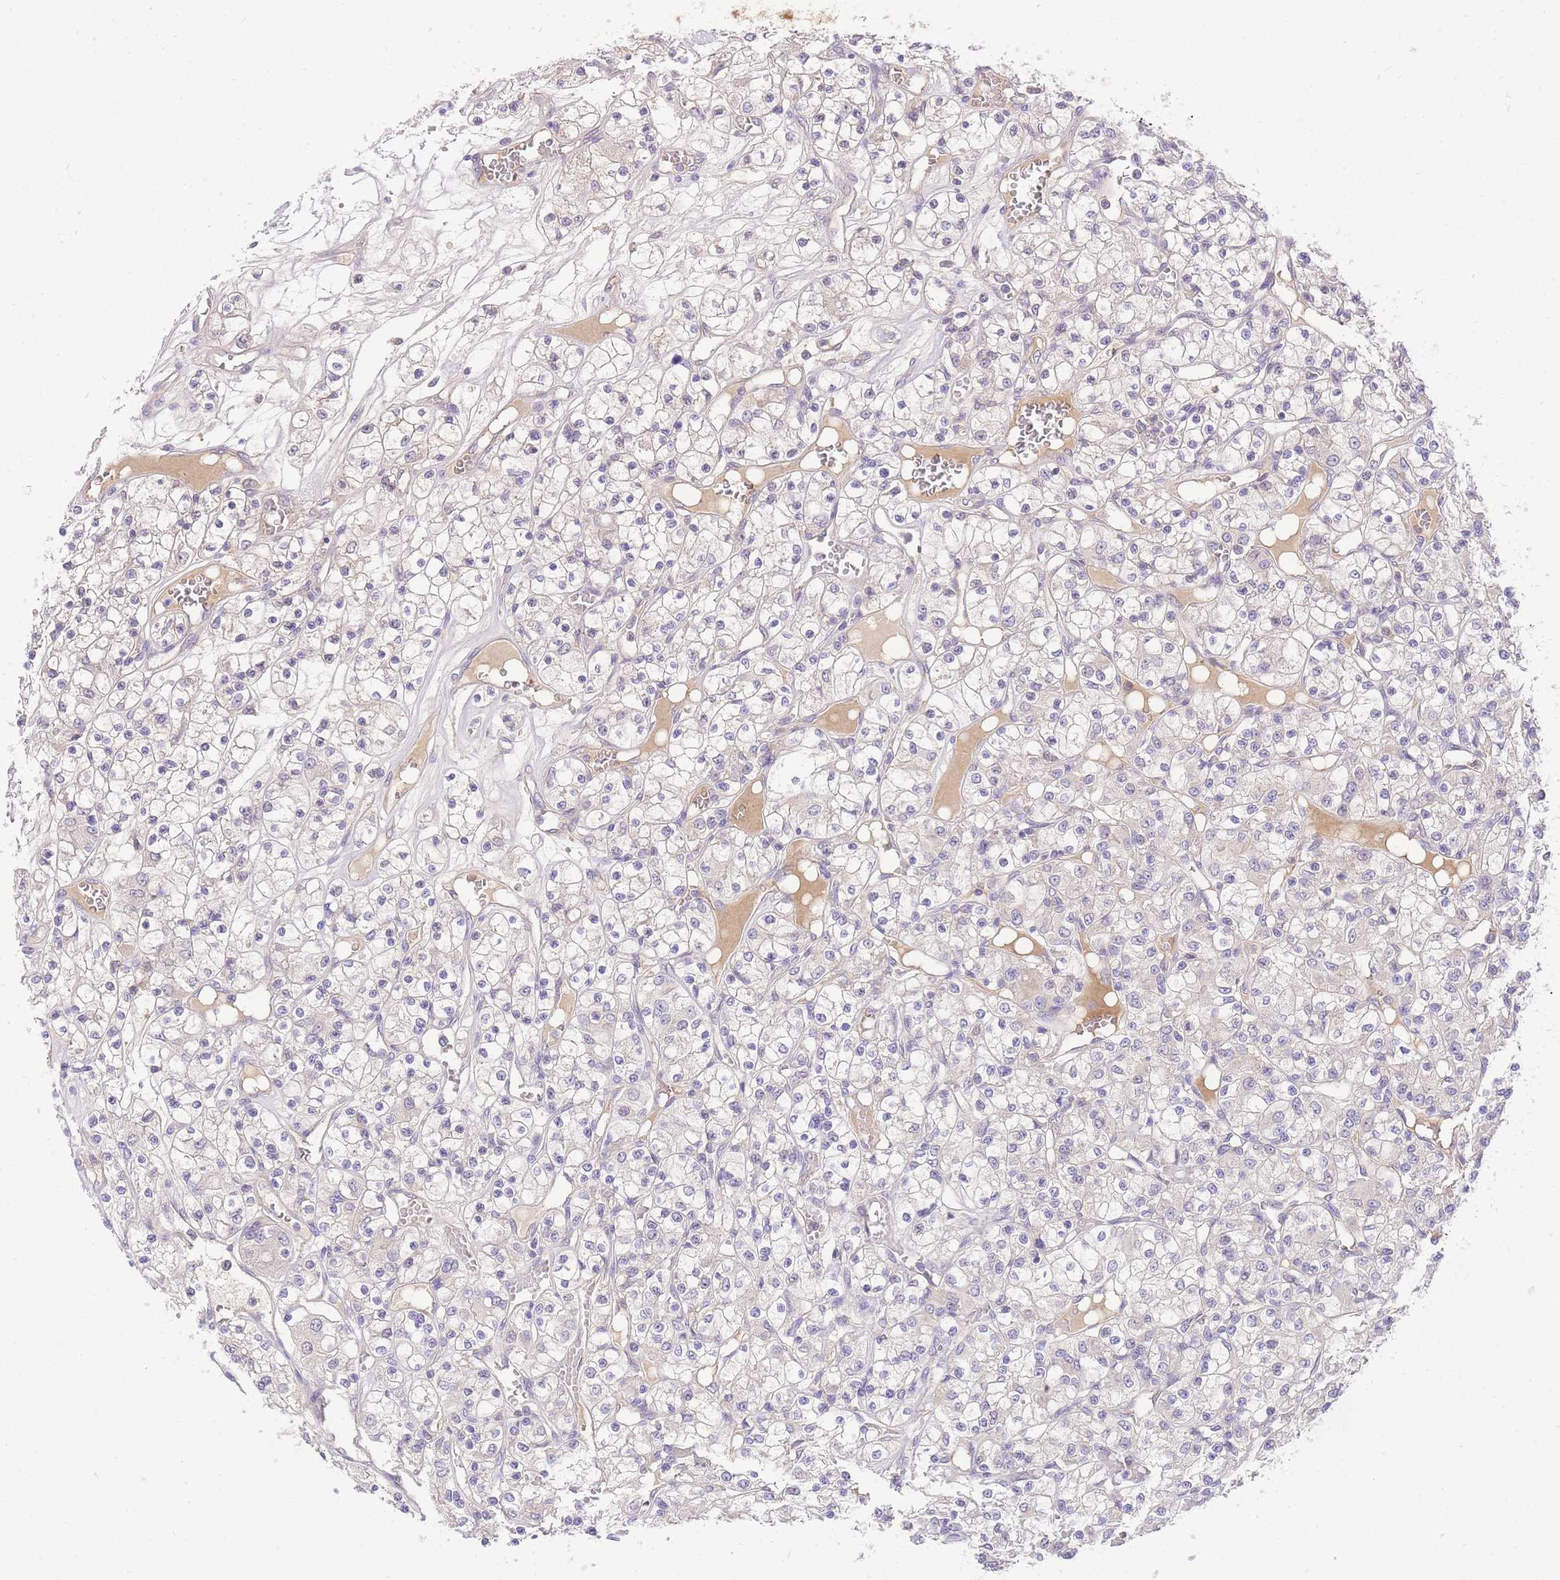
{"staining": {"intensity": "negative", "quantity": "none", "location": "none"}, "tissue": "renal cancer", "cell_type": "Tumor cells", "image_type": "cancer", "snomed": [{"axis": "morphology", "description": "Adenocarcinoma, NOS"}, {"axis": "topography", "description": "Kidney"}], "caption": "IHC micrograph of neoplastic tissue: human renal cancer (adenocarcinoma) stained with DAB demonstrates no significant protein expression in tumor cells.", "gene": "LIPH", "patient": {"sex": "female", "age": 59}}